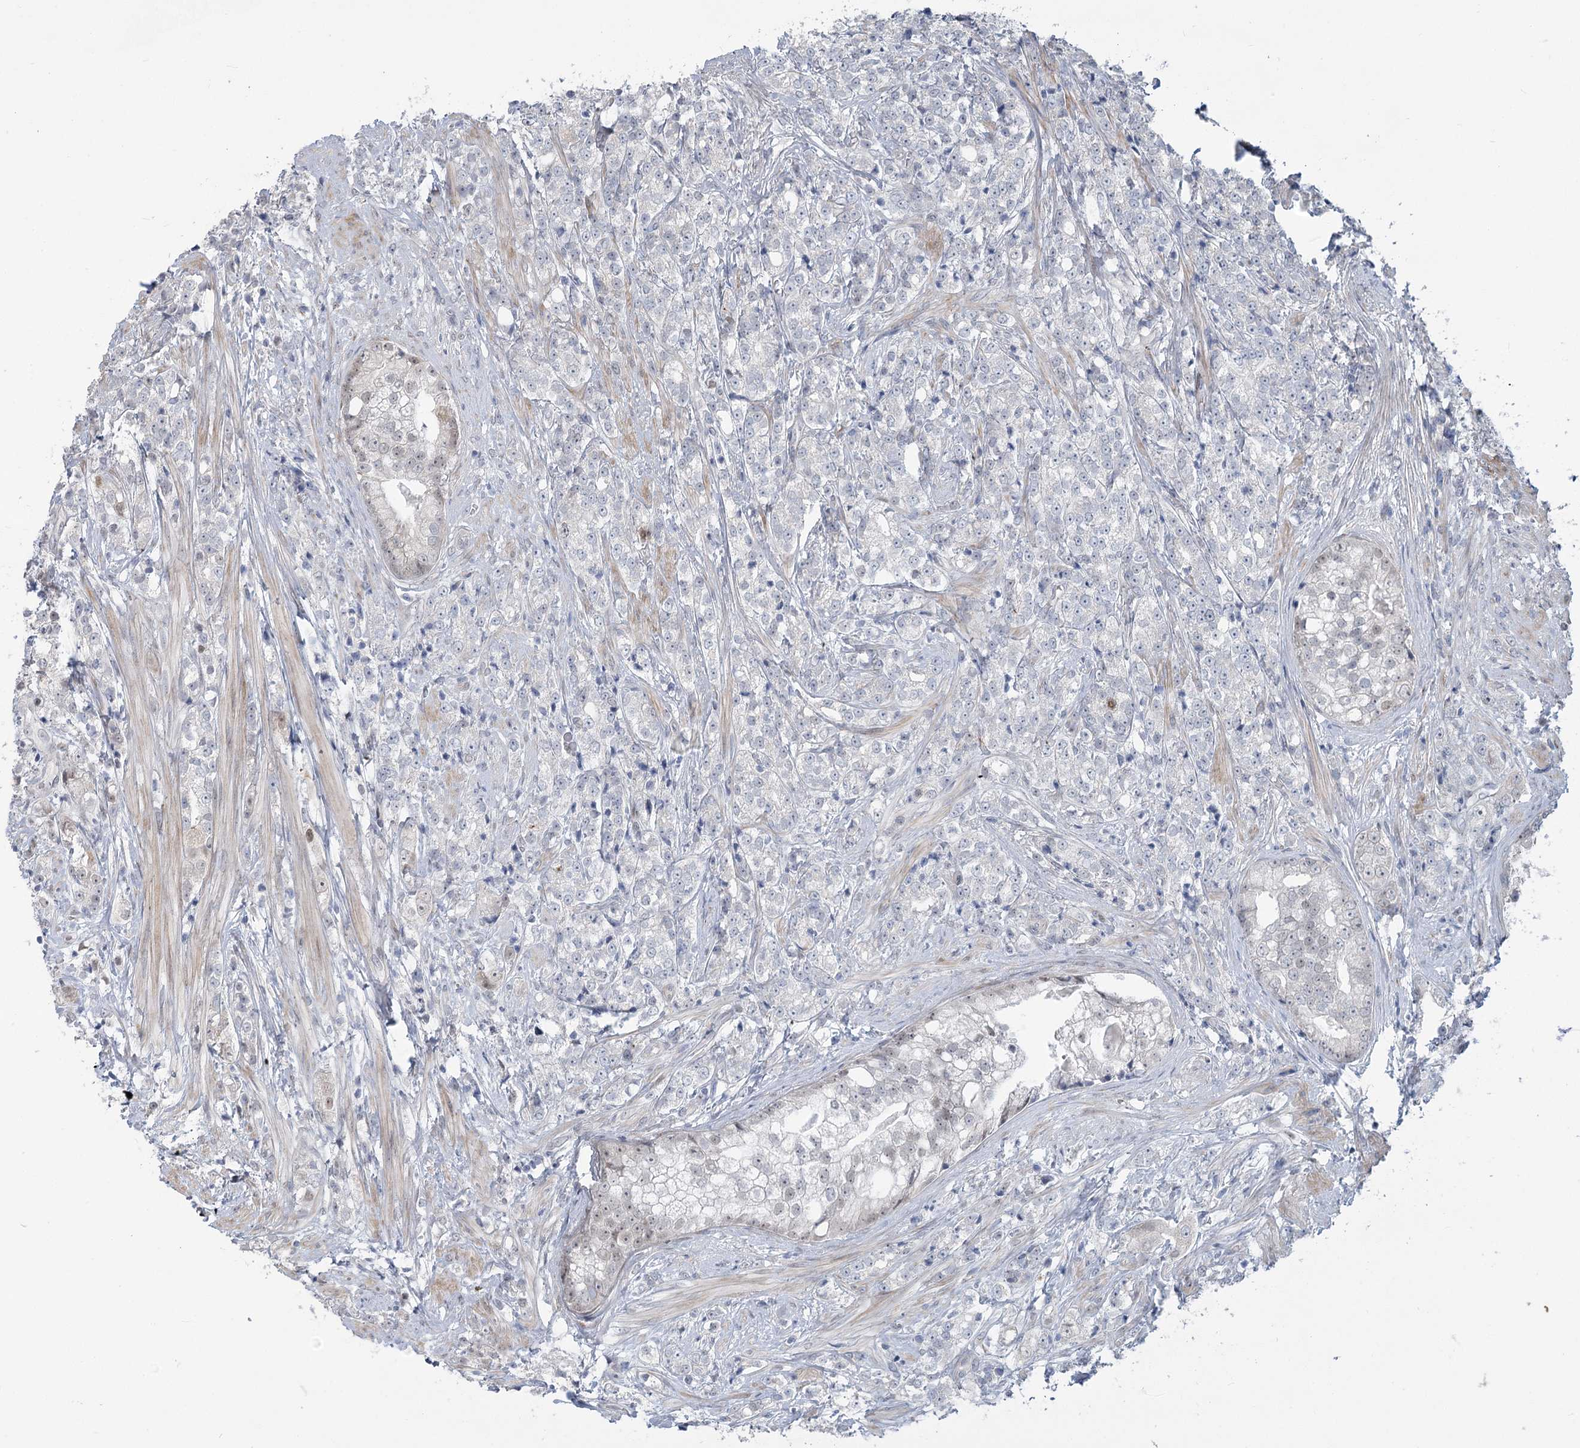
{"staining": {"intensity": "negative", "quantity": "none", "location": "none"}, "tissue": "prostate cancer", "cell_type": "Tumor cells", "image_type": "cancer", "snomed": [{"axis": "morphology", "description": "Adenocarcinoma, High grade"}, {"axis": "topography", "description": "Prostate"}], "caption": "Tumor cells show no significant expression in prostate cancer (high-grade adenocarcinoma).", "gene": "ABITRAM", "patient": {"sex": "male", "age": 69}}